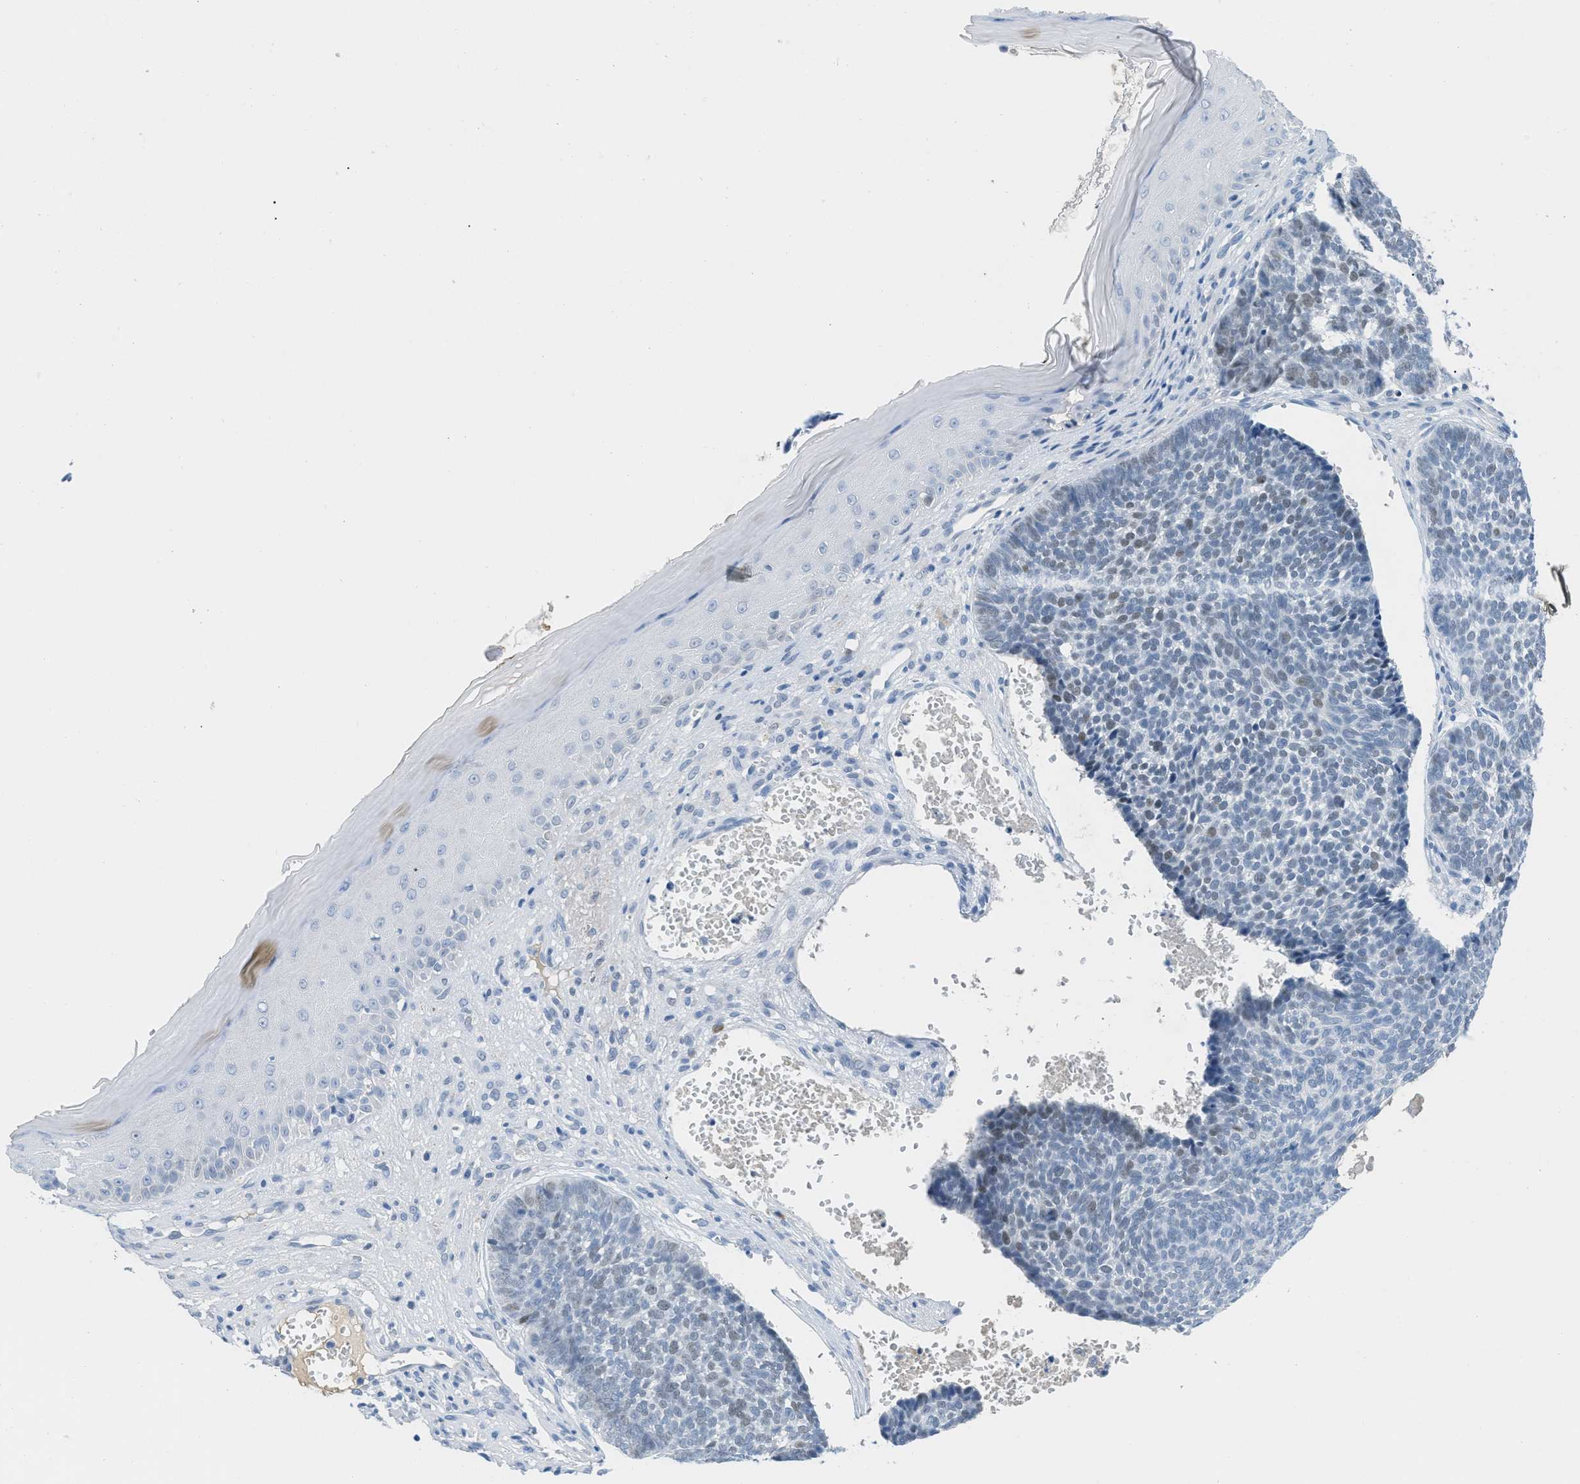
{"staining": {"intensity": "negative", "quantity": "none", "location": "none"}, "tissue": "skin cancer", "cell_type": "Tumor cells", "image_type": "cancer", "snomed": [{"axis": "morphology", "description": "Basal cell carcinoma"}, {"axis": "topography", "description": "Skin"}], "caption": "This is a image of immunohistochemistry staining of skin basal cell carcinoma, which shows no positivity in tumor cells.", "gene": "HSF2", "patient": {"sex": "male", "age": 84}}